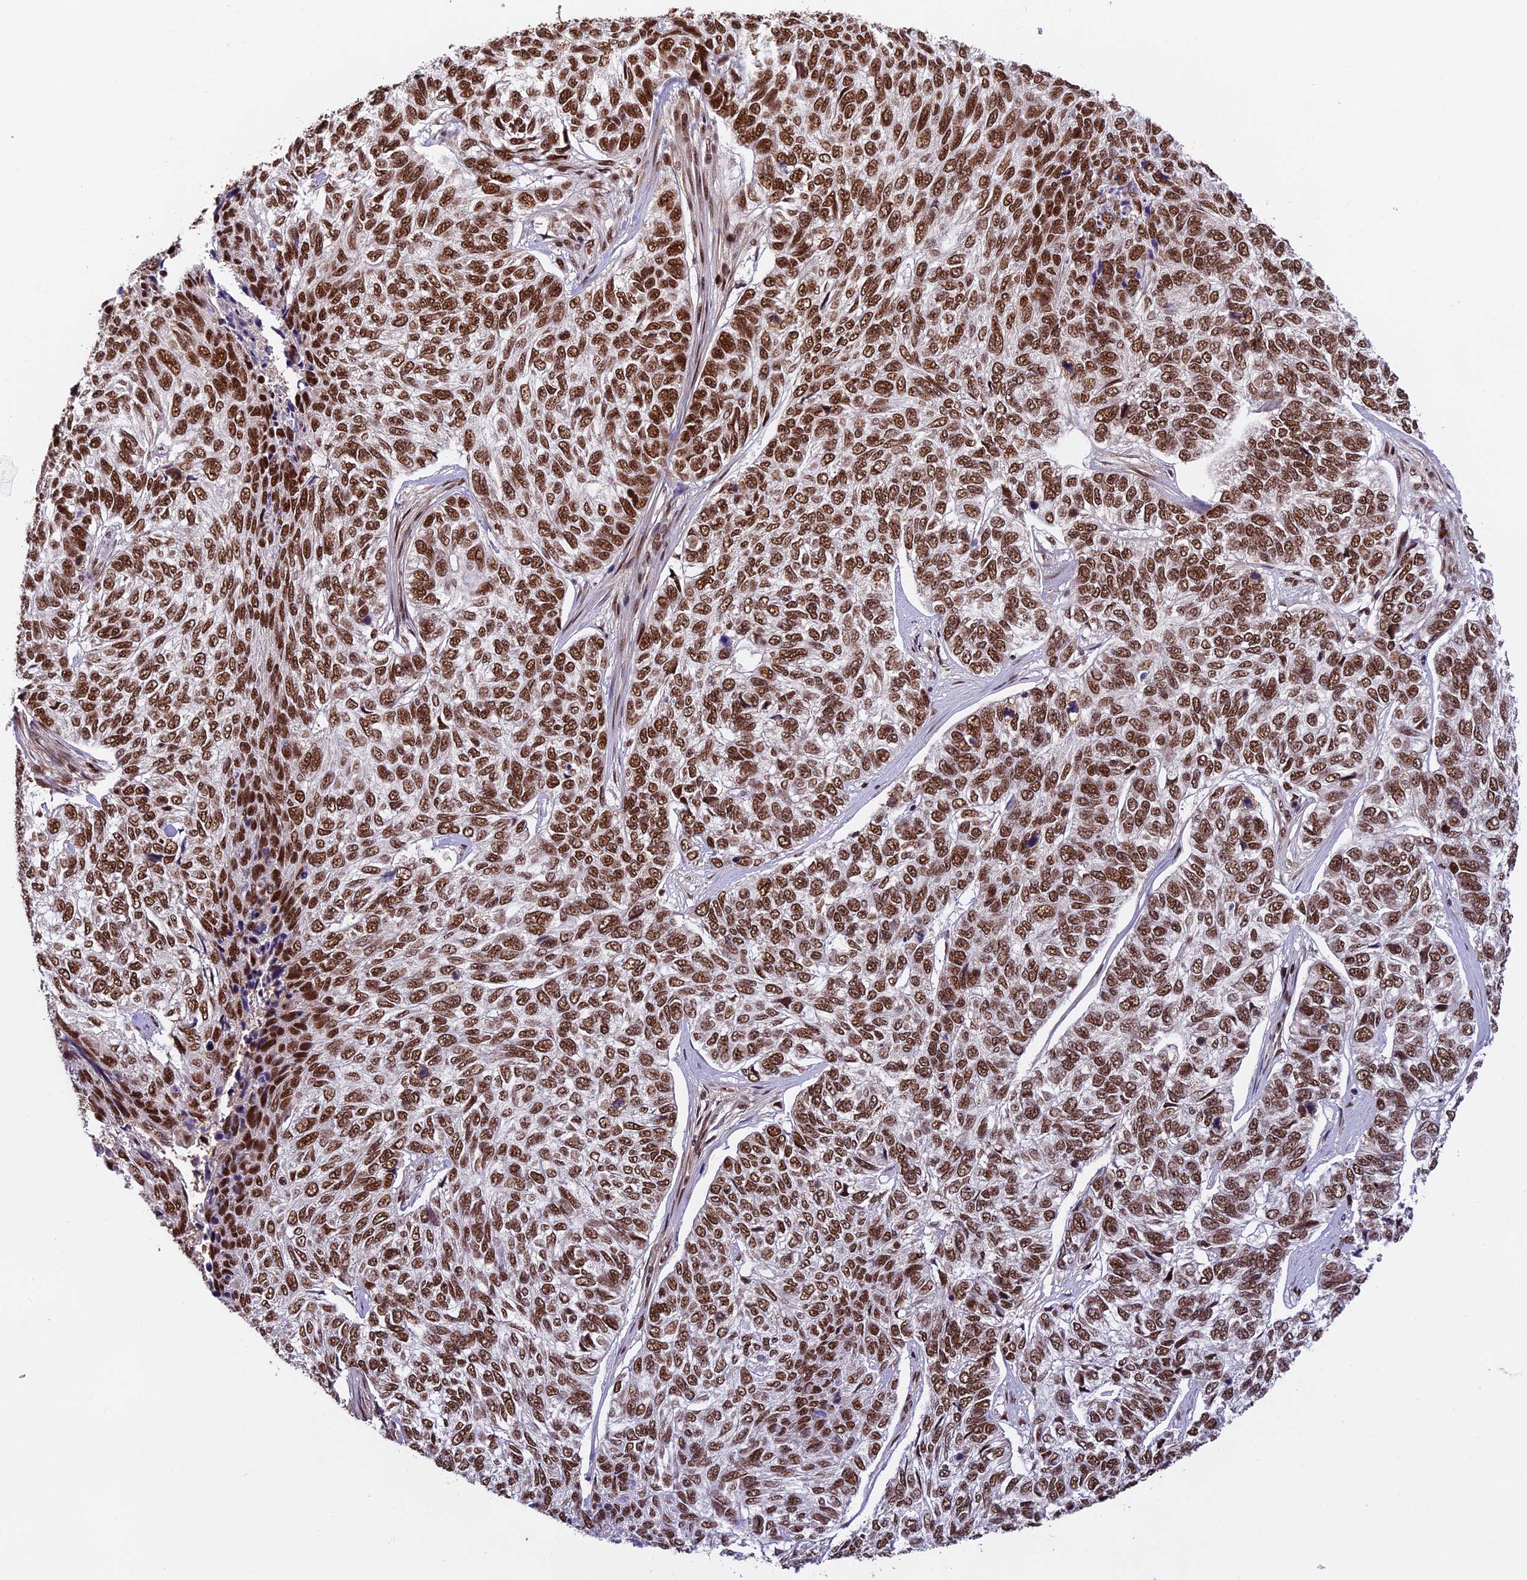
{"staining": {"intensity": "strong", "quantity": ">75%", "location": "nuclear"}, "tissue": "skin cancer", "cell_type": "Tumor cells", "image_type": "cancer", "snomed": [{"axis": "morphology", "description": "Basal cell carcinoma"}, {"axis": "topography", "description": "Skin"}], "caption": "Skin basal cell carcinoma tissue displays strong nuclear expression in about >75% of tumor cells", "gene": "RAMAC", "patient": {"sex": "female", "age": 65}}